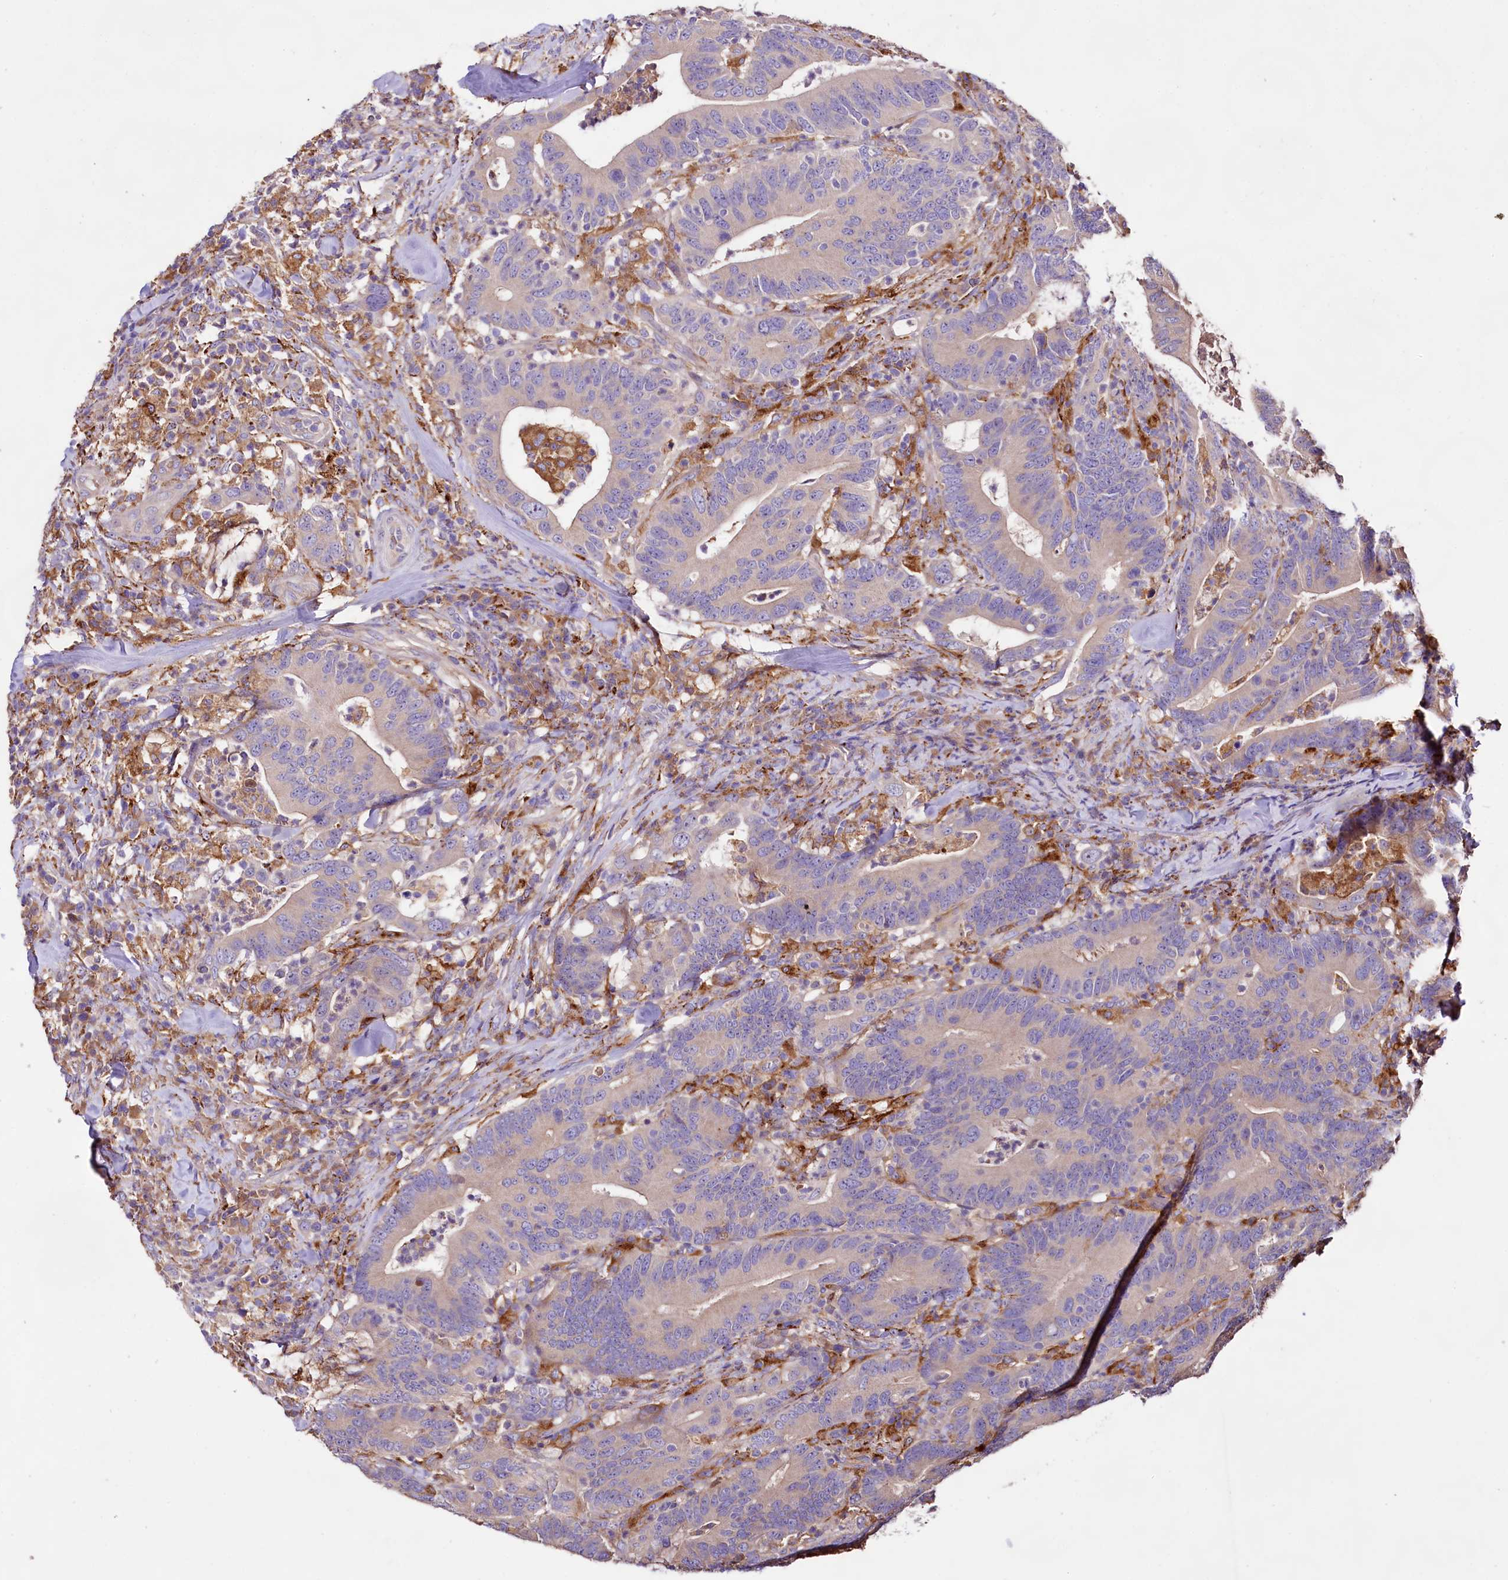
{"staining": {"intensity": "negative", "quantity": "none", "location": "none"}, "tissue": "colorectal cancer", "cell_type": "Tumor cells", "image_type": "cancer", "snomed": [{"axis": "morphology", "description": "Adenocarcinoma, NOS"}, {"axis": "topography", "description": "Colon"}], "caption": "This micrograph is of colorectal cancer stained with IHC to label a protein in brown with the nuclei are counter-stained blue. There is no staining in tumor cells.", "gene": "DMXL2", "patient": {"sex": "female", "age": 66}}